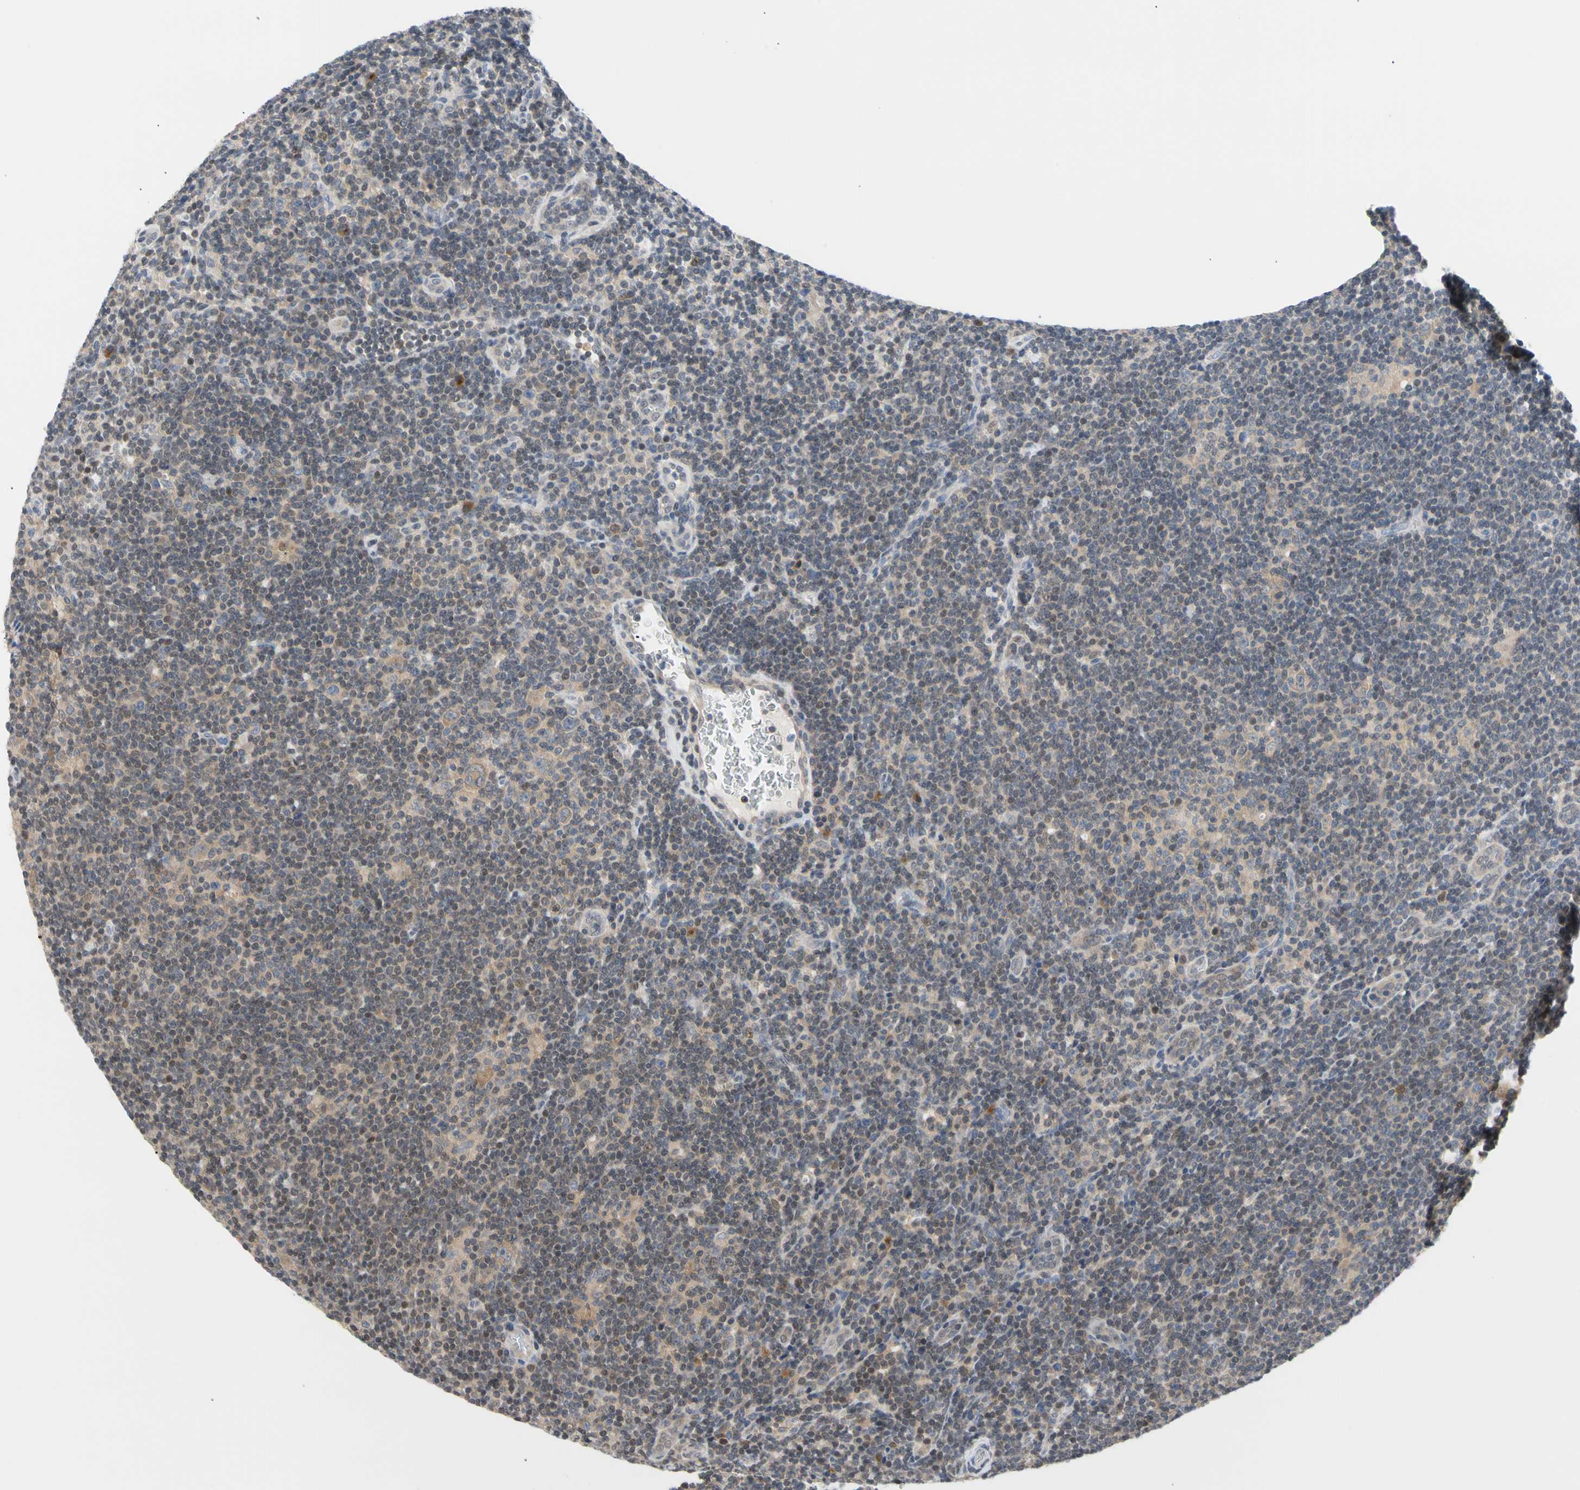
{"staining": {"intensity": "weak", "quantity": ">75%", "location": "cytoplasmic/membranous"}, "tissue": "lymphoma", "cell_type": "Tumor cells", "image_type": "cancer", "snomed": [{"axis": "morphology", "description": "Hodgkin's disease, NOS"}, {"axis": "topography", "description": "Lymph node"}], "caption": "A brown stain shows weak cytoplasmic/membranous expression of a protein in human lymphoma tumor cells.", "gene": "SEC23B", "patient": {"sex": "female", "age": 57}}